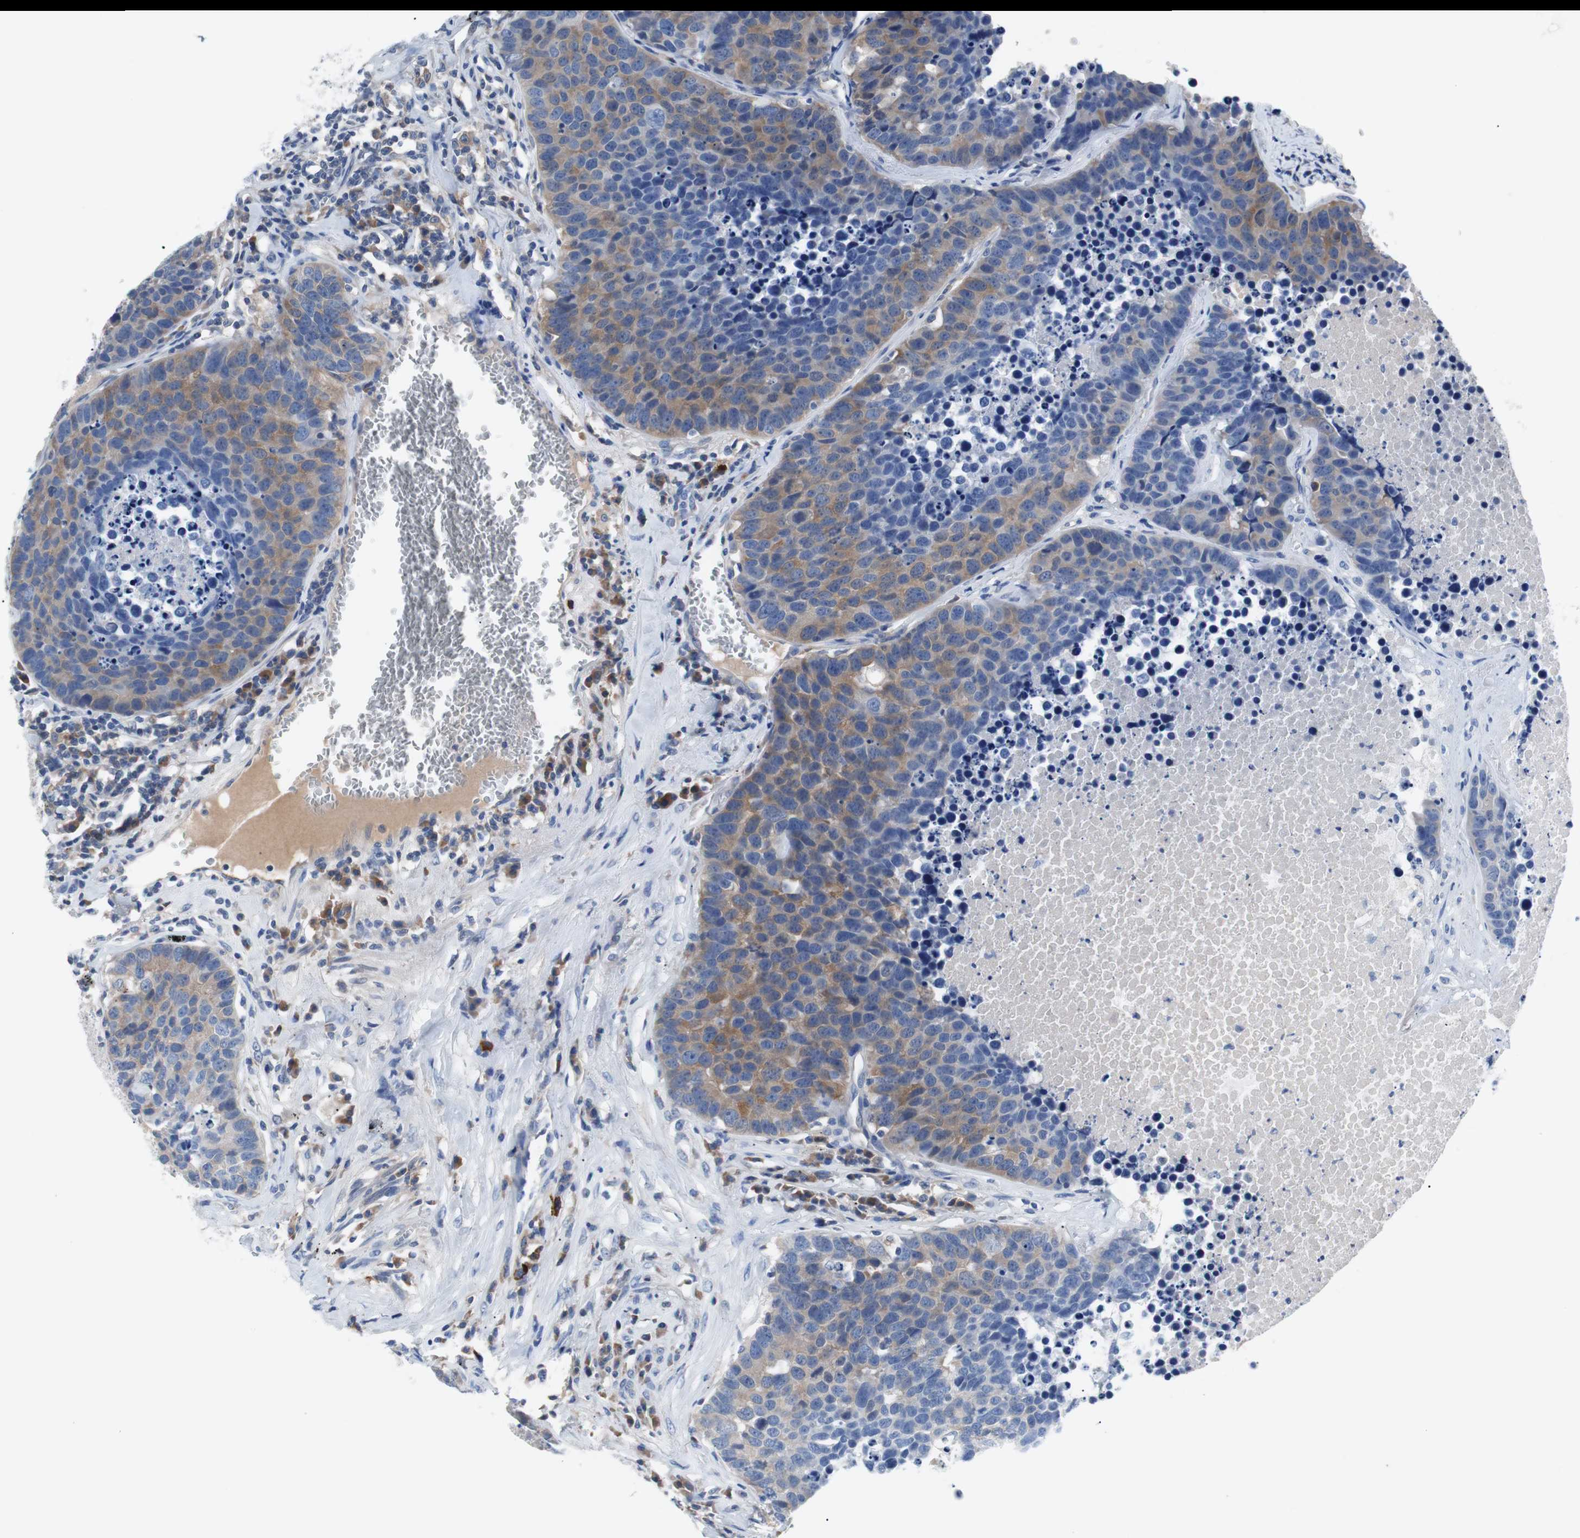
{"staining": {"intensity": "weak", "quantity": "25%-75%", "location": "cytoplasmic/membranous"}, "tissue": "carcinoid", "cell_type": "Tumor cells", "image_type": "cancer", "snomed": [{"axis": "morphology", "description": "Carcinoid, malignant, NOS"}, {"axis": "topography", "description": "Lung"}], "caption": "Immunohistochemistry staining of carcinoid, which demonstrates low levels of weak cytoplasmic/membranous expression in about 25%-75% of tumor cells indicating weak cytoplasmic/membranous protein expression. The staining was performed using DAB (3,3'-diaminobenzidine) (brown) for protein detection and nuclei were counterstained in hematoxylin (blue).", "gene": "EEF2K", "patient": {"sex": "male", "age": 60}}